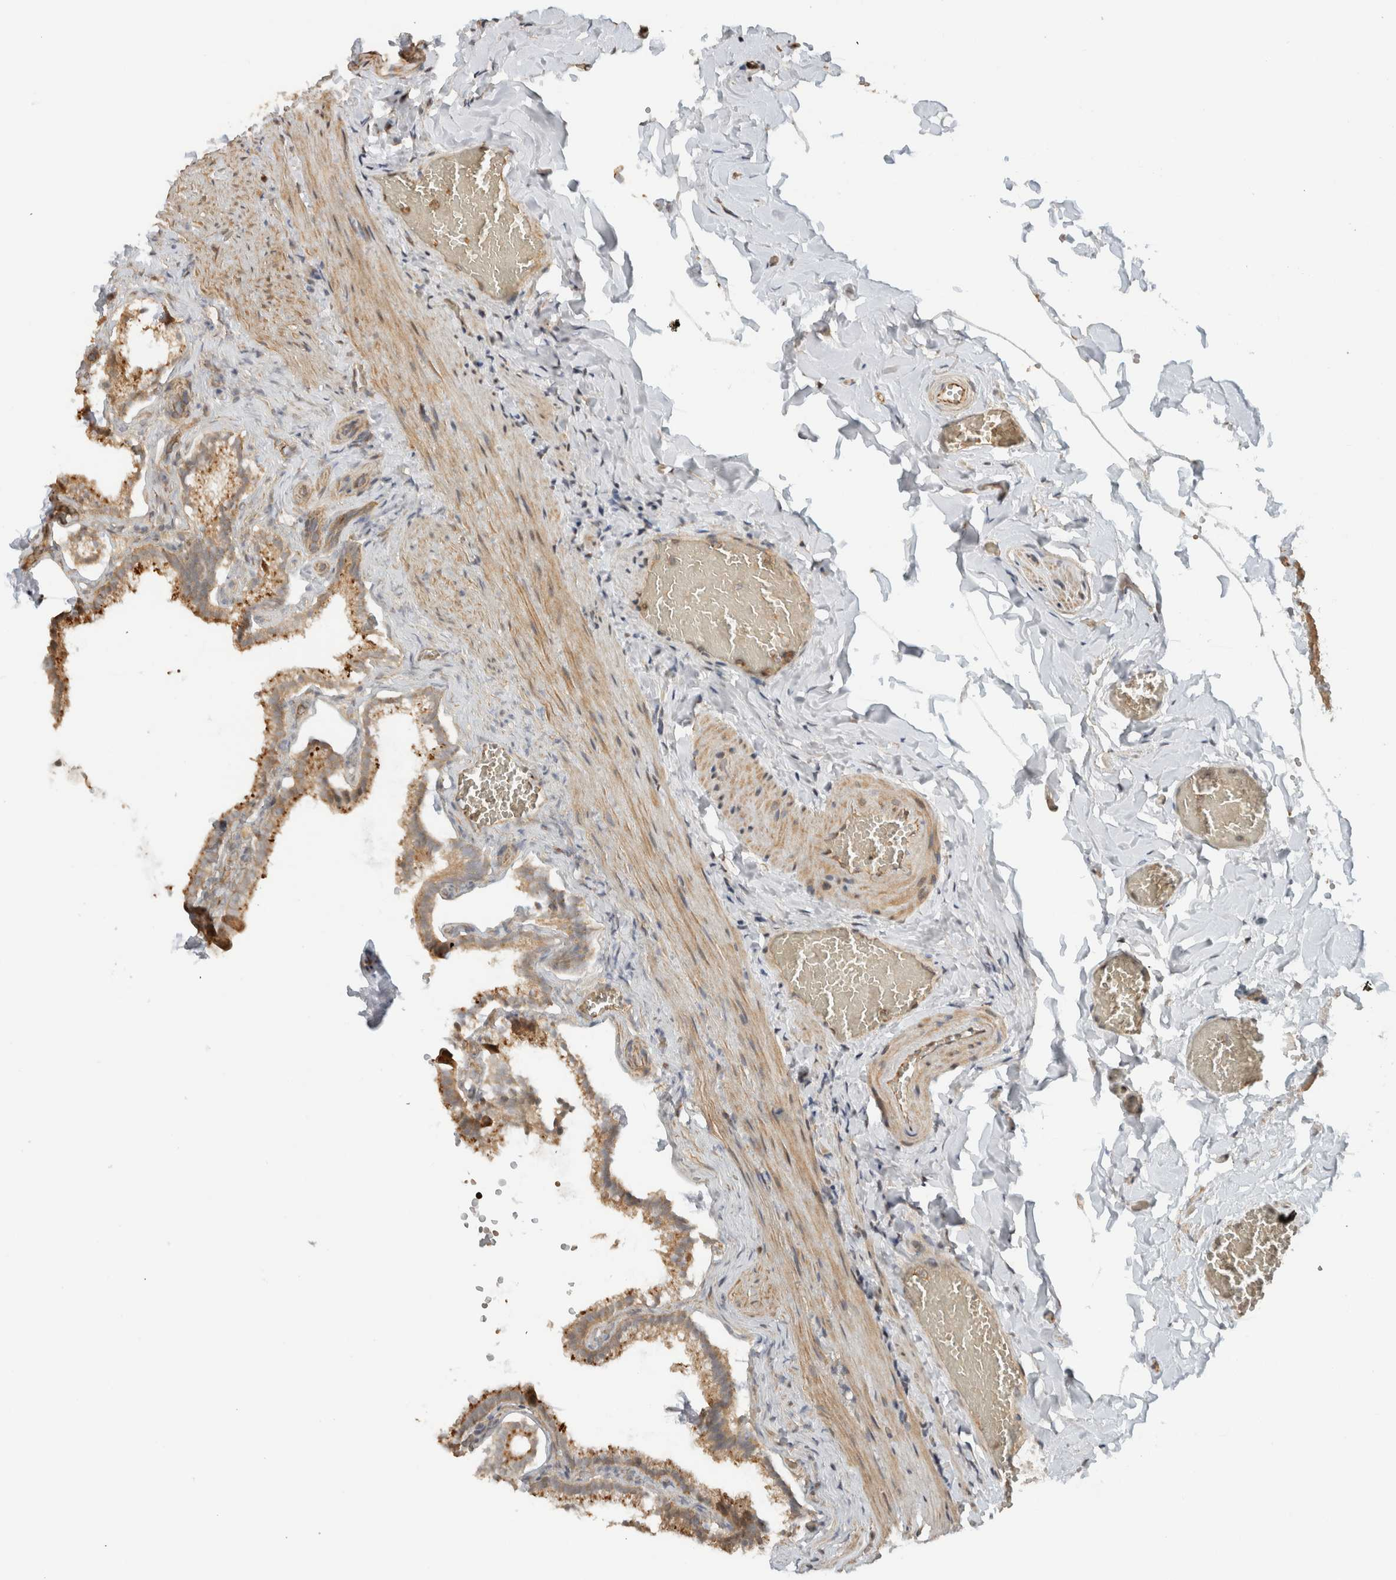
{"staining": {"intensity": "moderate", "quantity": ">75%", "location": "cytoplasmic/membranous"}, "tissue": "gallbladder", "cell_type": "Glandular cells", "image_type": "normal", "snomed": [{"axis": "morphology", "description": "Normal tissue, NOS"}, {"axis": "topography", "description": "Gallbladder"}], "caption": "A micrograph showing moderate cytoplasmic/membranous staining in about >75% of glandular cells in unremarkable gallbladder, as visualized by brown immunohistochemical staining.", "gene": "GINS4", "patient": {"sex": "male", "age": 38}}